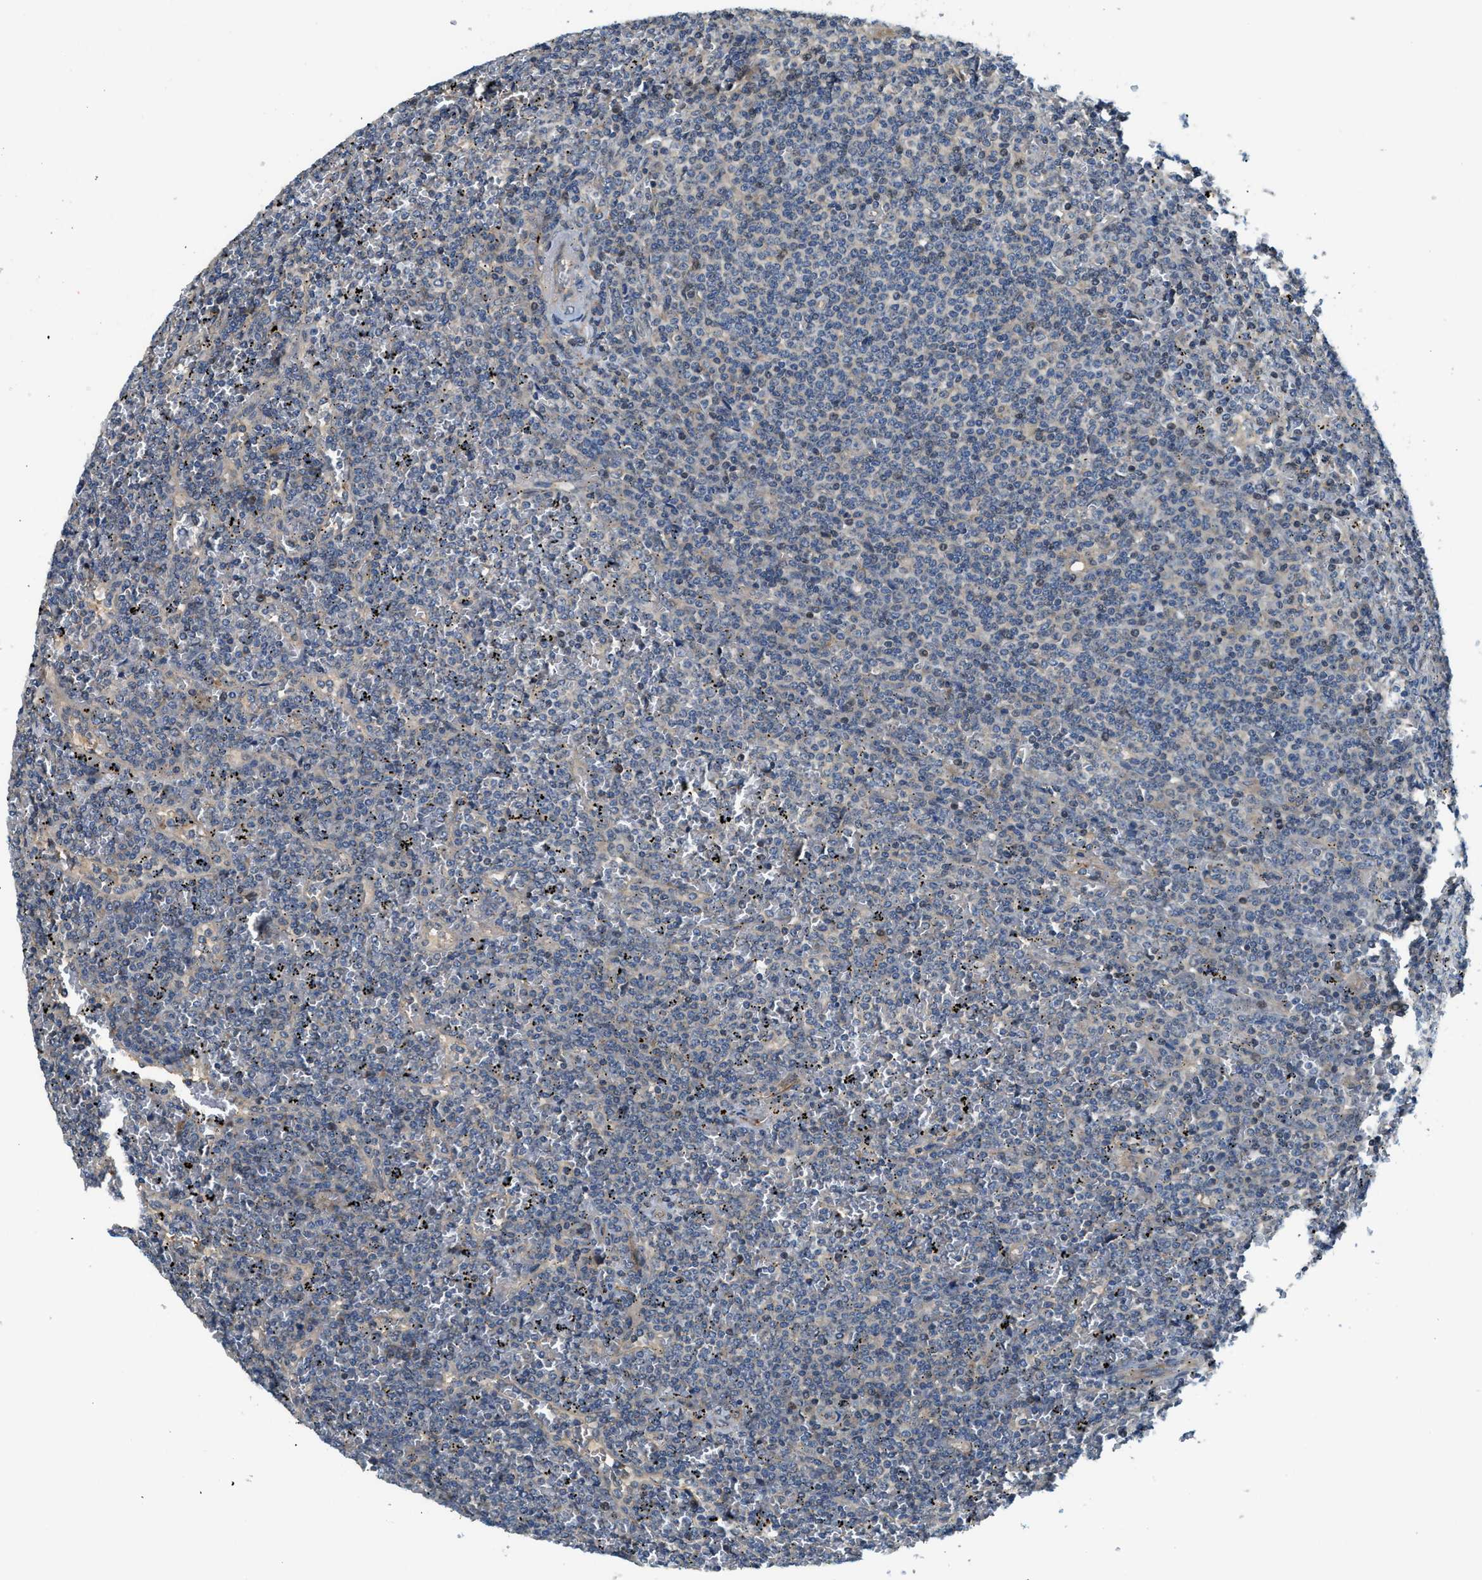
{"staining": {"intensity": "negative", "quantity": "none", "location": "none"}, "tissue": "lymphoma", "cell_type": "Tumor cells", "image_type": "cancer", "snomed": [{"axis": "morphology", "description": "Malignant lymphoma, non-Hodgkin's type, Low grade"}, {"axis": "topography", "description": "Spleen"}], "caption": "Tumor cells show no significant expression in malignant lymphoma, non-Hodgkin's type (low-grade).", "gene": "KCNK1", "patient": {"sex": "female", "age": 19}}